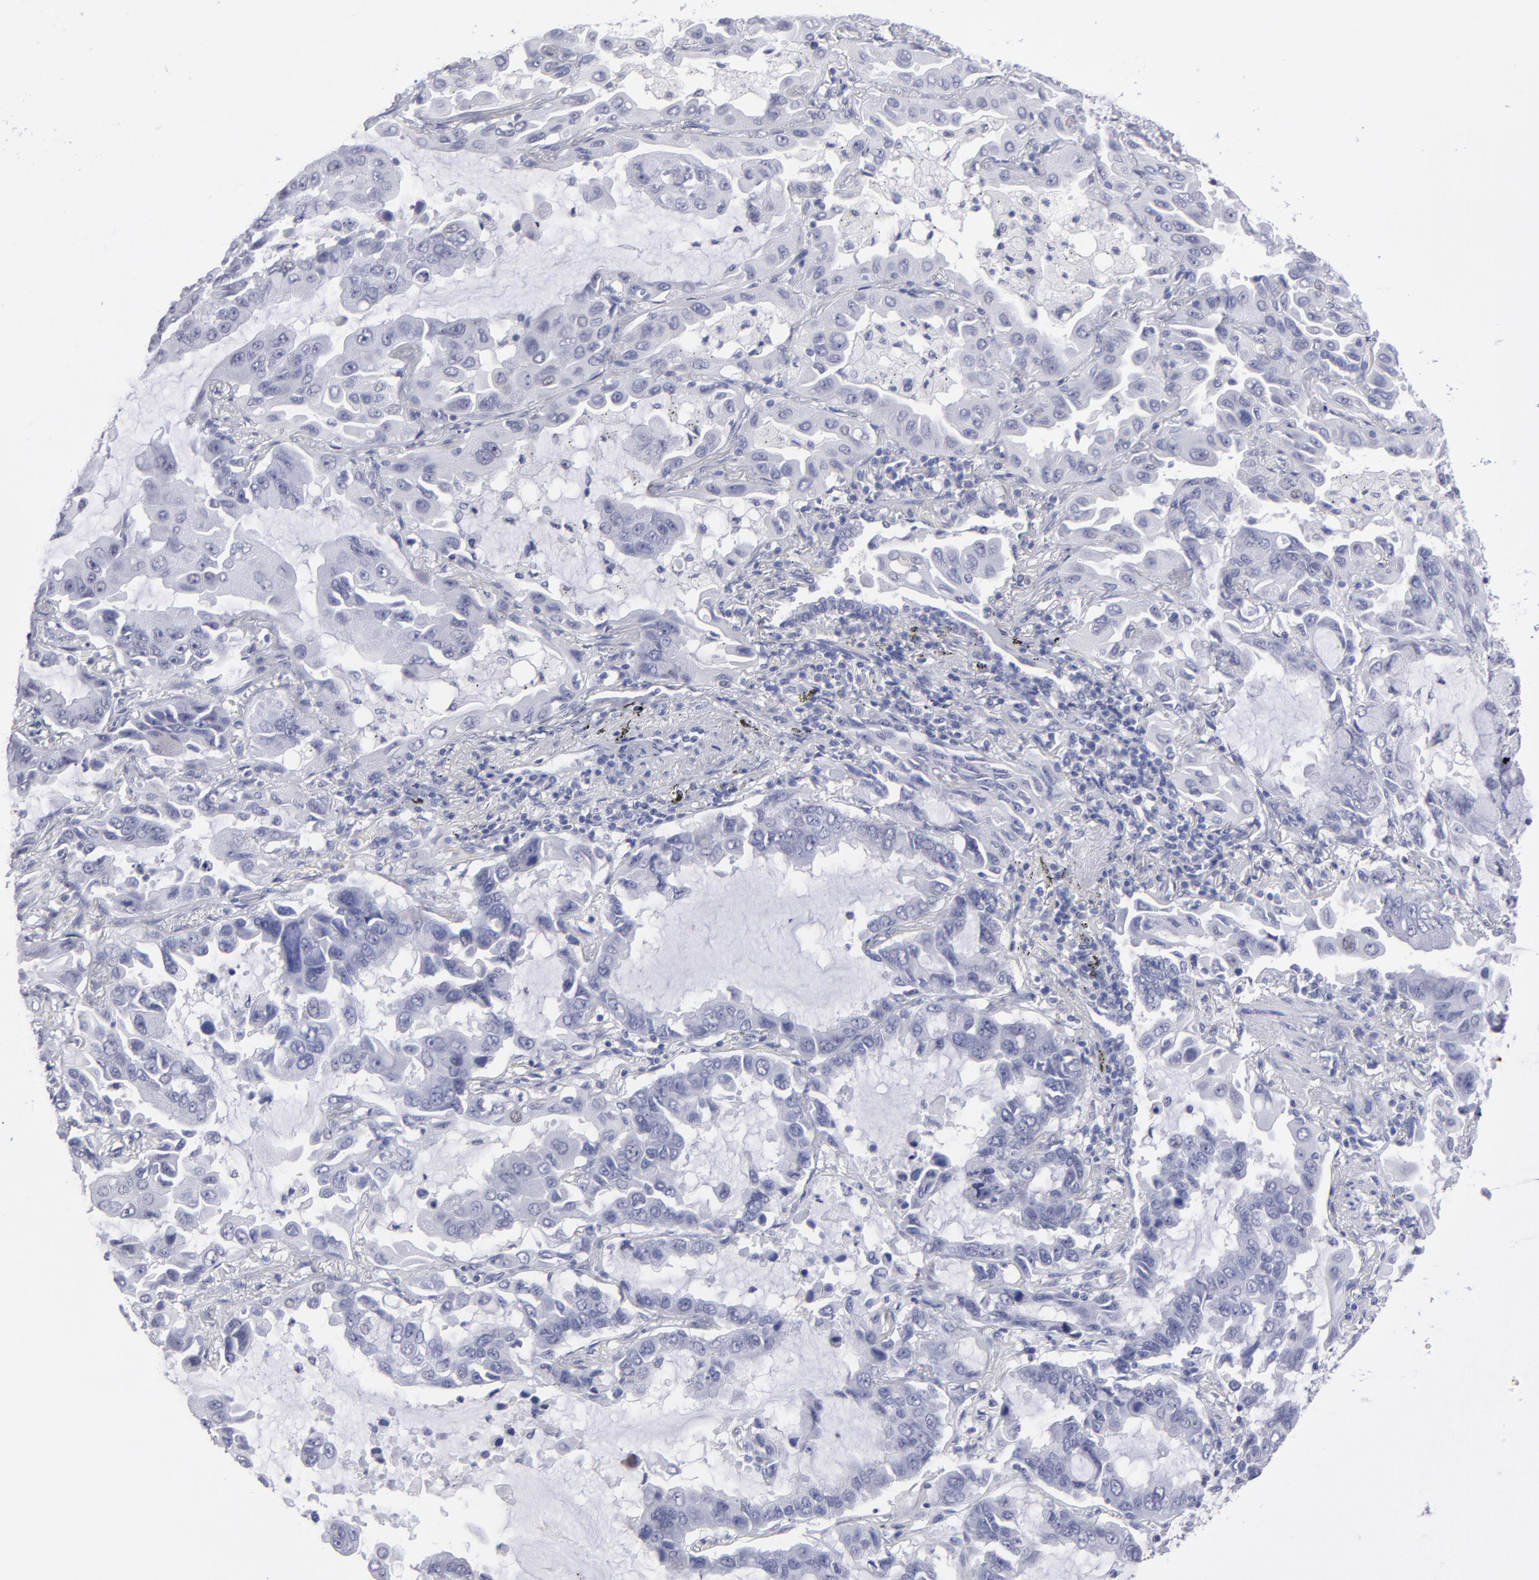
{"staining": {"intensity": "negative", "quantity": "none", "location": "none"}, "tissue": "lung cancer", "cell_type": "Tumor cells", "image_type": "cancer", "snomed": [{"axis": "morphology", "description": "Adenocarcinoma, NOS"}, {"axis": "topography", "description": "Lung"}], "caption": "Immunohistochemistry (IHC) image of human lung cancer (adenocarcinoma) stained for a protein (brown), which exhibits no positivity in tumor cells.", "gene": "ALDOB", "patient": {"sex": "male", "age": 64}}